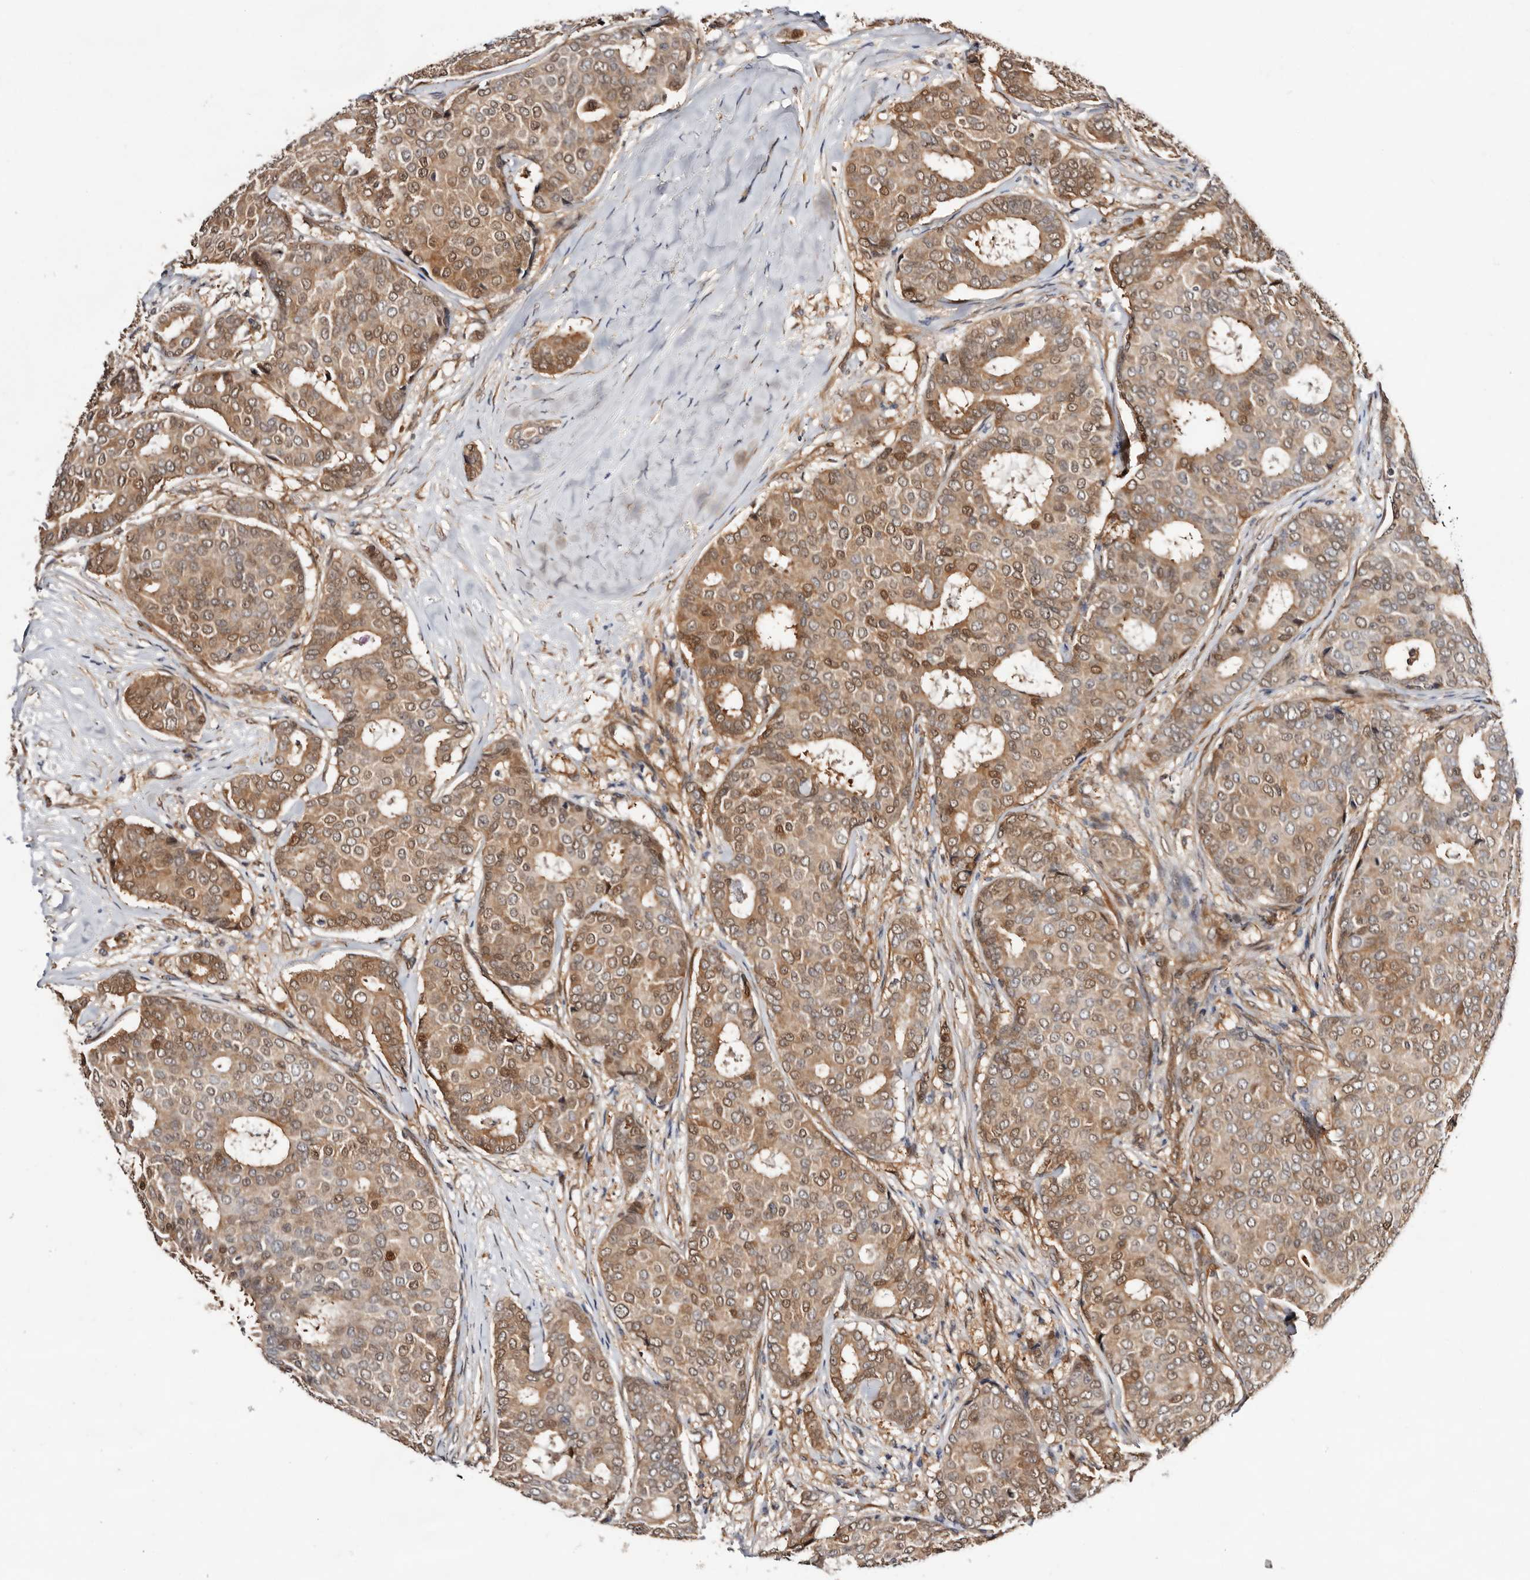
{"staining": {"intensity": "moderate", "quantity": ">75%", "location": "cytoplasmic/membranous,nuclear"}, "tissue": "breast cancer", "cell_type": "Tumor cells", "image_type": "cancer", "snomed": [{"axis": "morphology", "description": "Duct carcinoma"}, {"axis": "topography", "description": "Breast"}], "caption": "IHC histopathology image of breast intraductal carcinoma stained for a protein (brown), which shows medium levels of moderate cytoplasmic/membranous and nuclear staining in approximately >75% of tumor cells.", "gene": "TP53I3", "patient": {"sex": "female", "age": 75}}